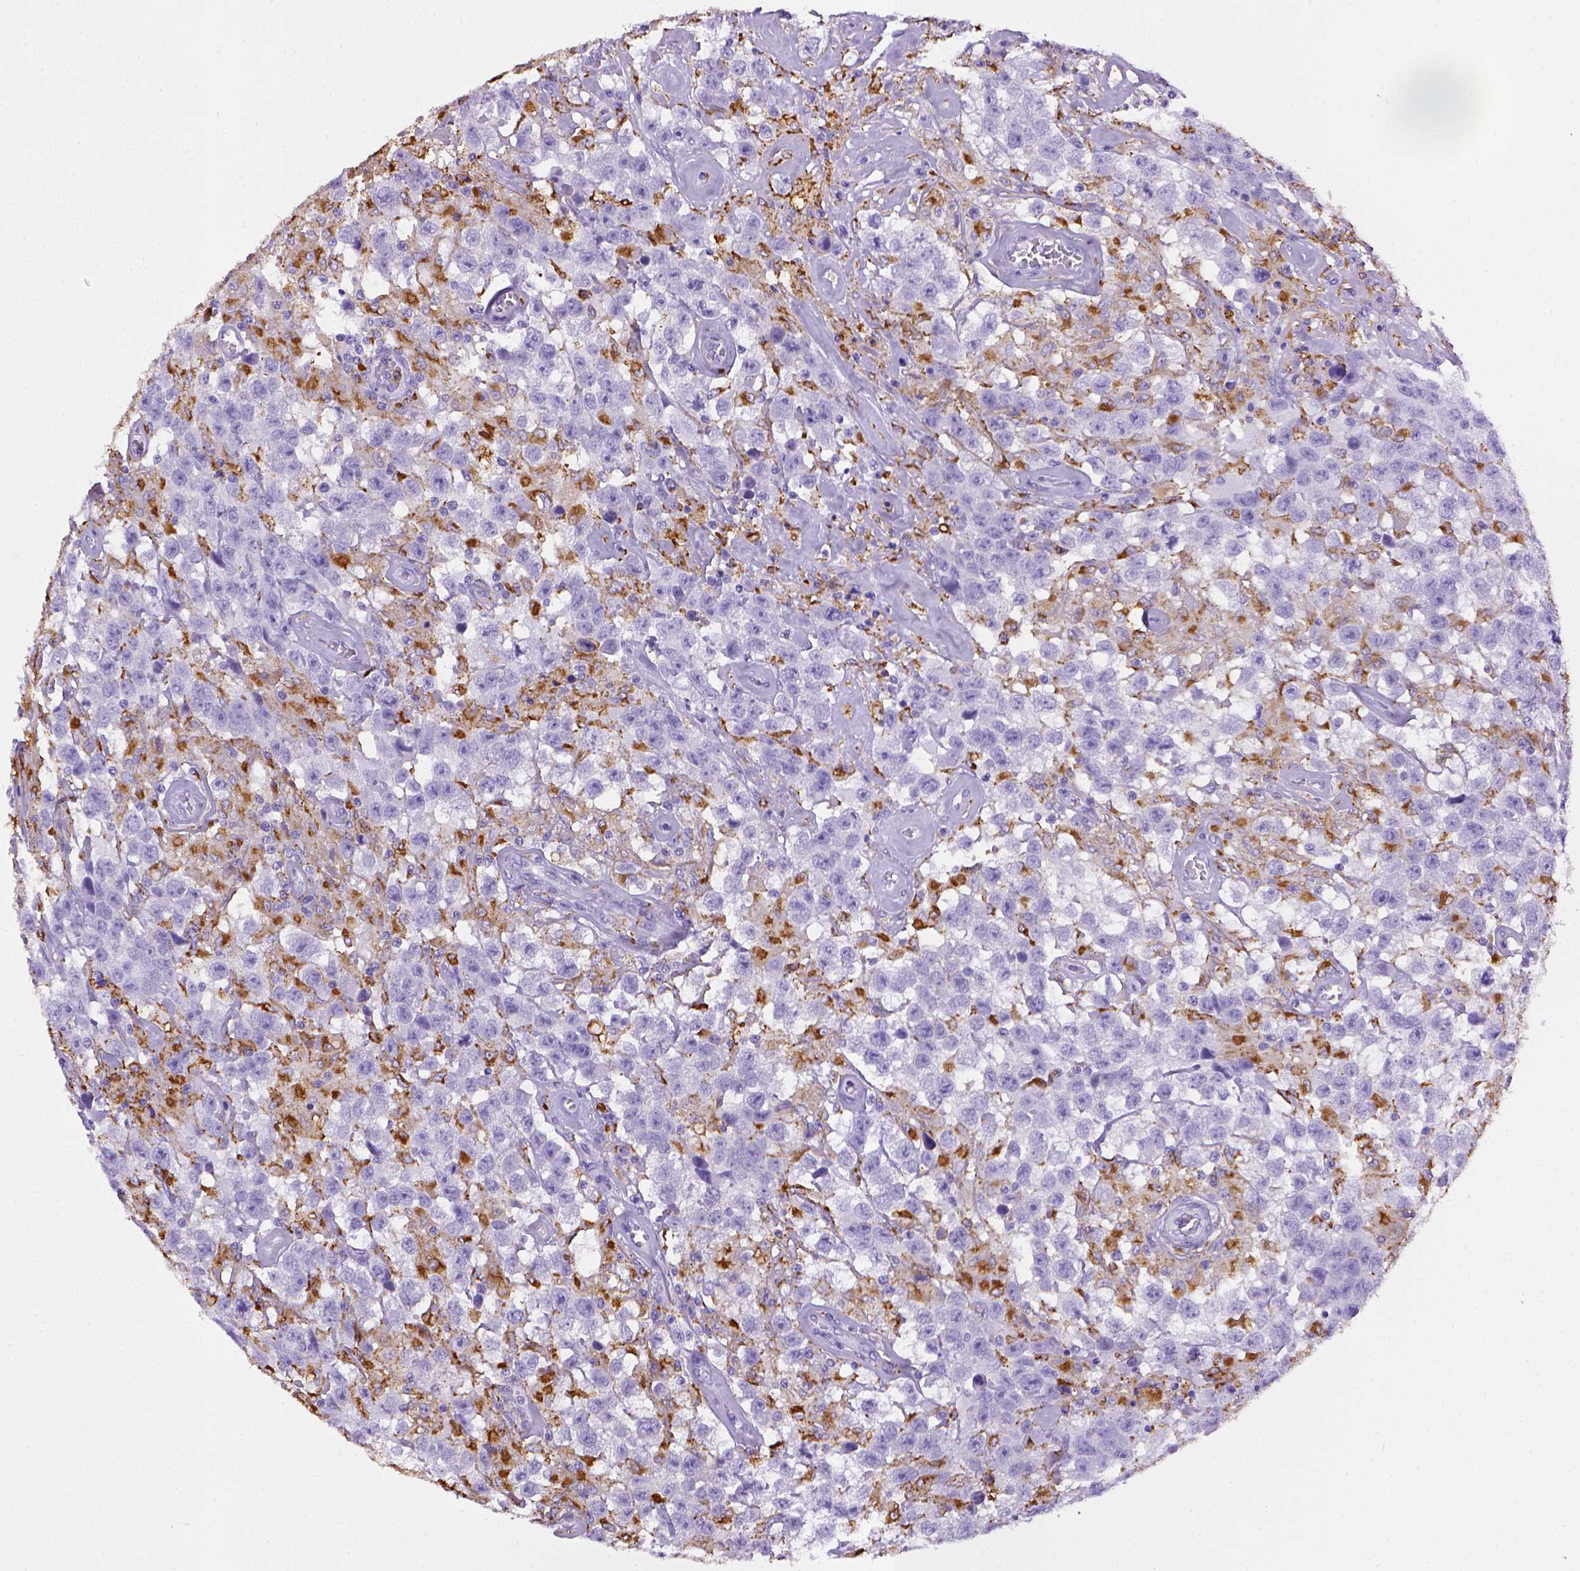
{"staining": {"intensity": "negative", "quantity": "none", "location": "none"}, "tissue": "testis cancer", "cell_type": "Tumor cells", "image_type": "cancer", "snomed": [{"axis": "morphology", "description": "Seminoma, NOS"}, {"axis": "topography", "description": "Testis"}], "caption": "An image of testis cancer (seminoma) stained for a protein demonstrates no brown staining in tumor cells. (DAB (3,3'-diaminobenzidine) IHC visualized using brightfield microscopy, high magnification).", "gene": "CD68", "patient": {"sex": "male", "age": 43}}